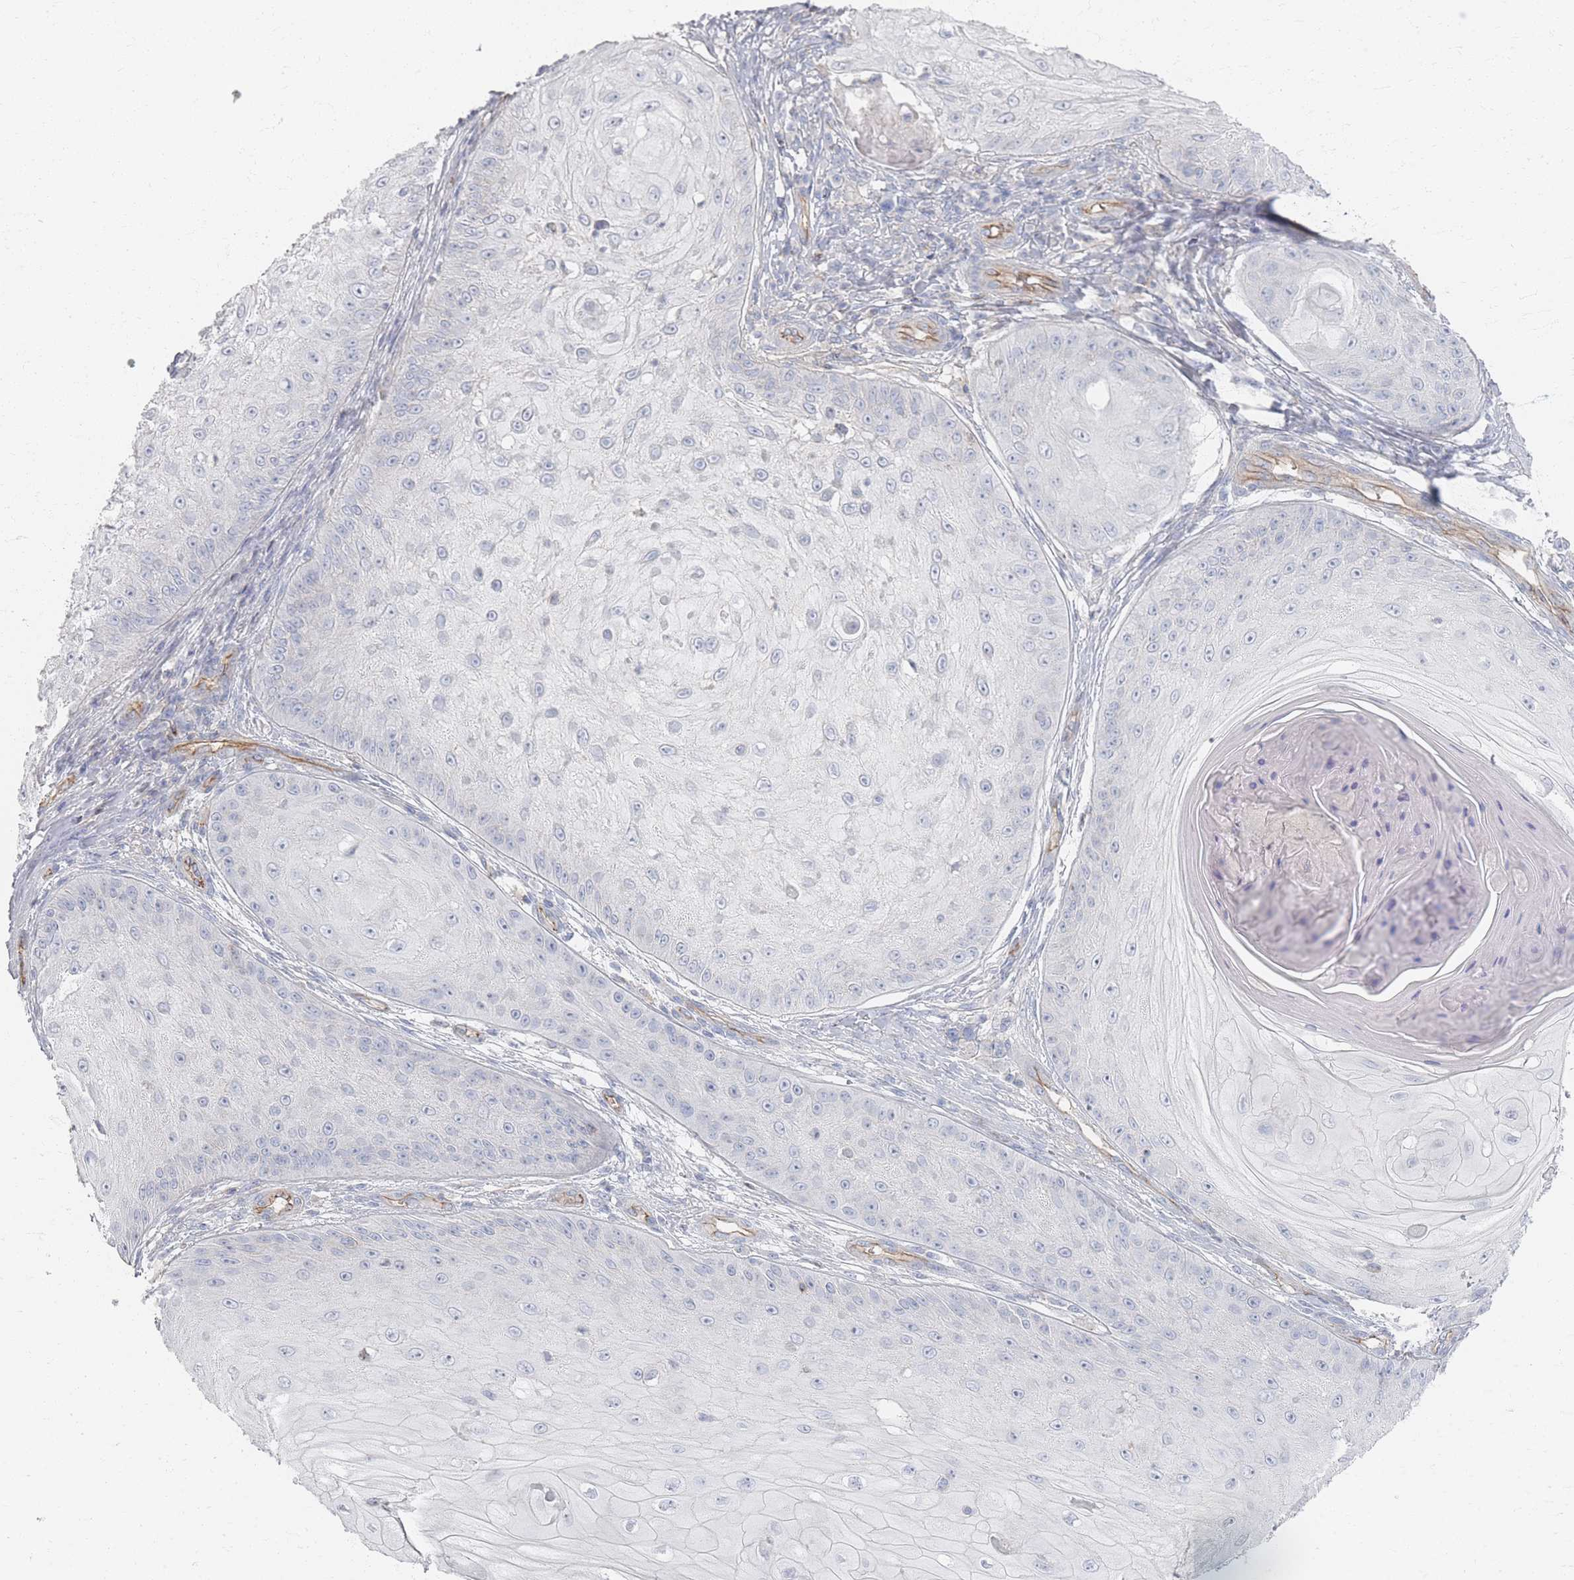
{"staining": {"intensity": "negative", "quantity": "none", "location": "none"}, "tissue": "skin cancer", "cell_type": "Tumor cells", "image_type": "cancer", "snomed": [{"axis": "morphology", "description": "Squamous cell carcinoma, NOS"}, {"axis": "topography", "description": "Skin"}], "caption": "DAB (3,3'-diaminobenzidine) immunohistochemical staining of human skin cancer (squamous cell carcinoma) exhibits no significant expression in tumor cells.", "gene": "GNB1", "patient": {"sex": "male", "age": 70}}